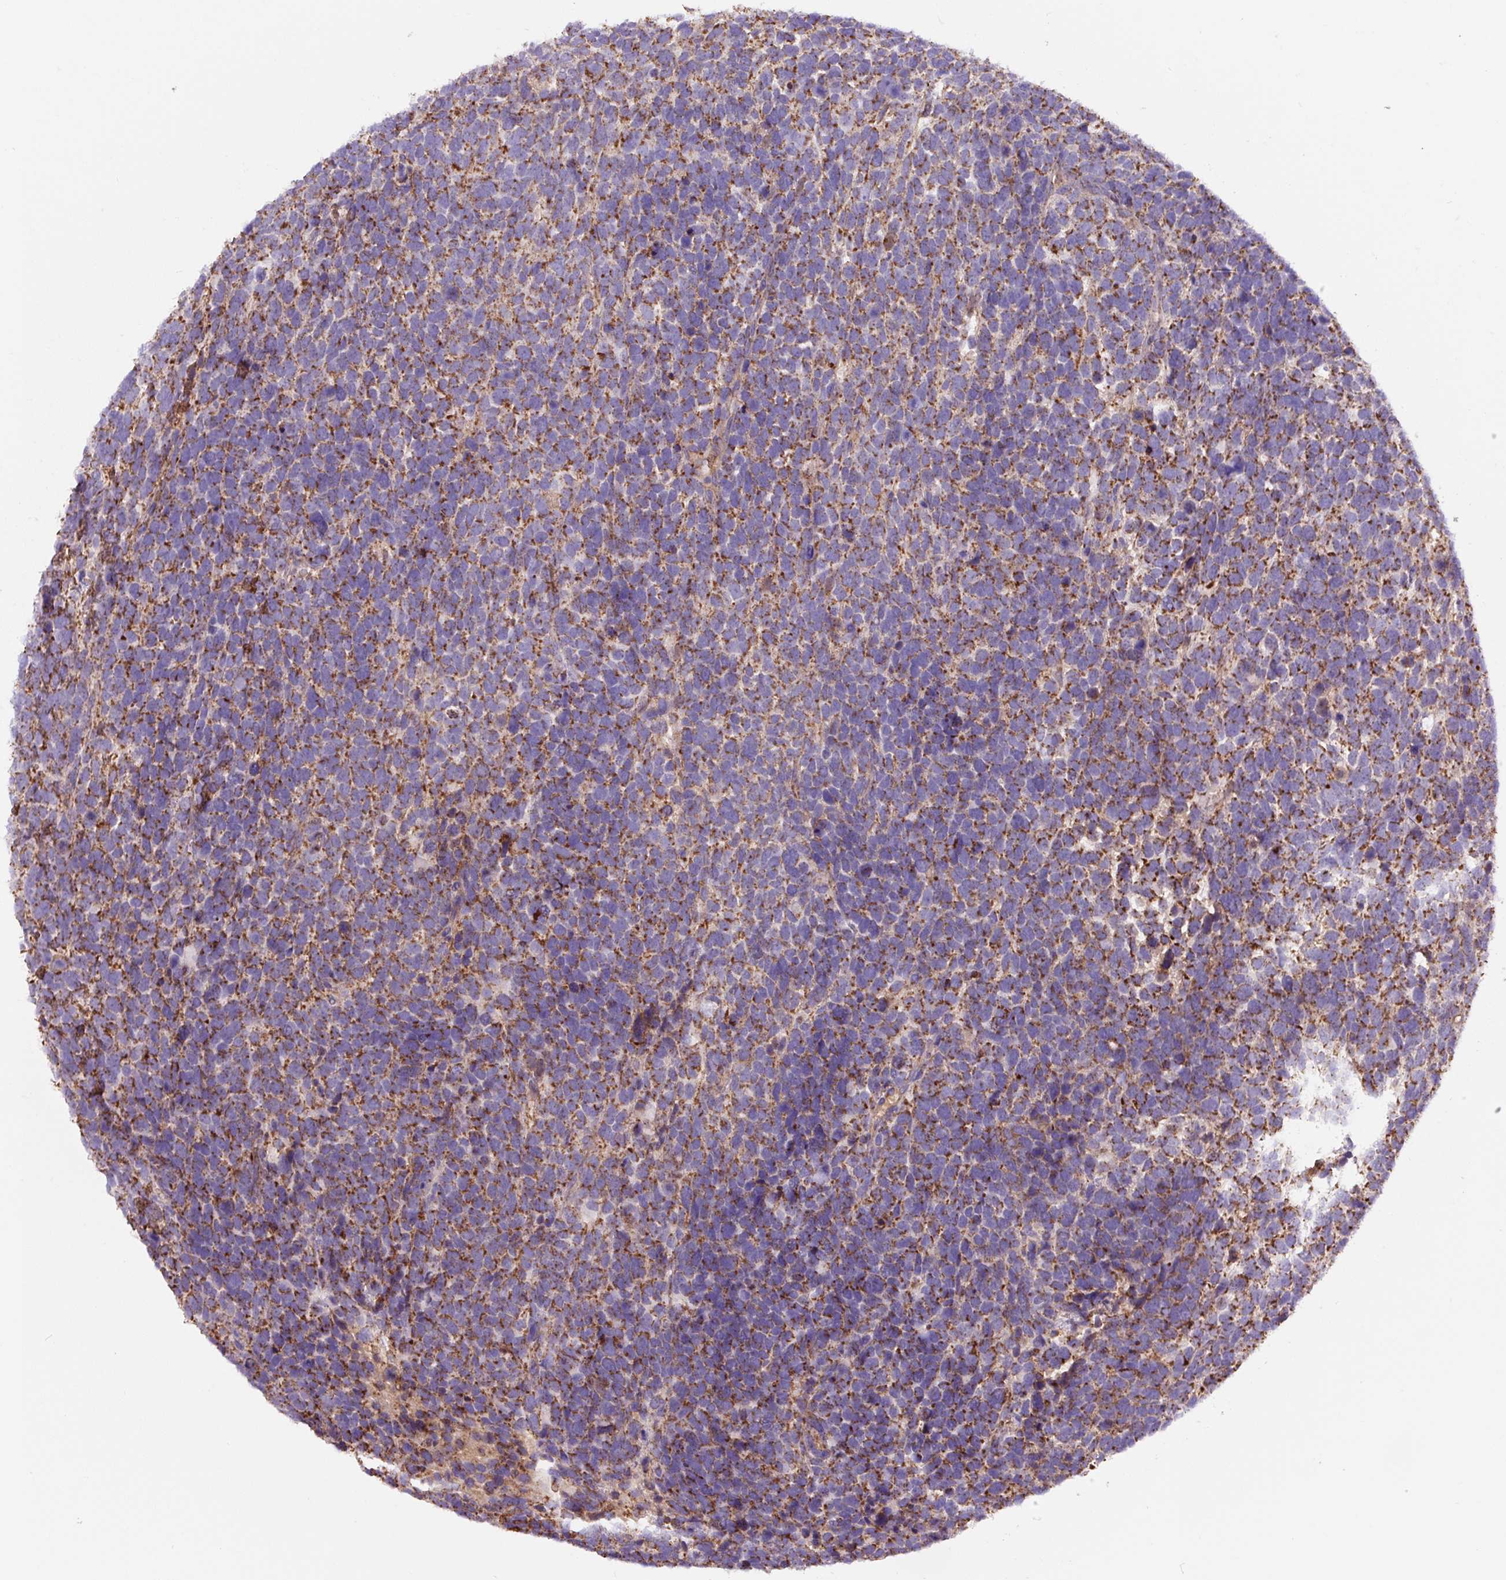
{"staining": {"intensity": "strong", "quantity": ">75%", "location": "cytoplasmic/membranous"}, "tissue": "urothelial cancer", "cell_type": "Tumor cells", "image_type": "cancer", "snomed": [{"axis": "morphology", "description": "Urothelial carcinoma, High grade"}, {"axis": "topography", "description": "Urinary bladder"}], "caption": "An immunohistochemistry (IHC) image of tumor tissue is shown. Protein staining in brown highlights strong cytoplasmic/membranous positivity in high-grade urothelial carcinoma within tumor cells.", "gene": "MT-CO2", "patient": {"sex": "female", "age": 82}}